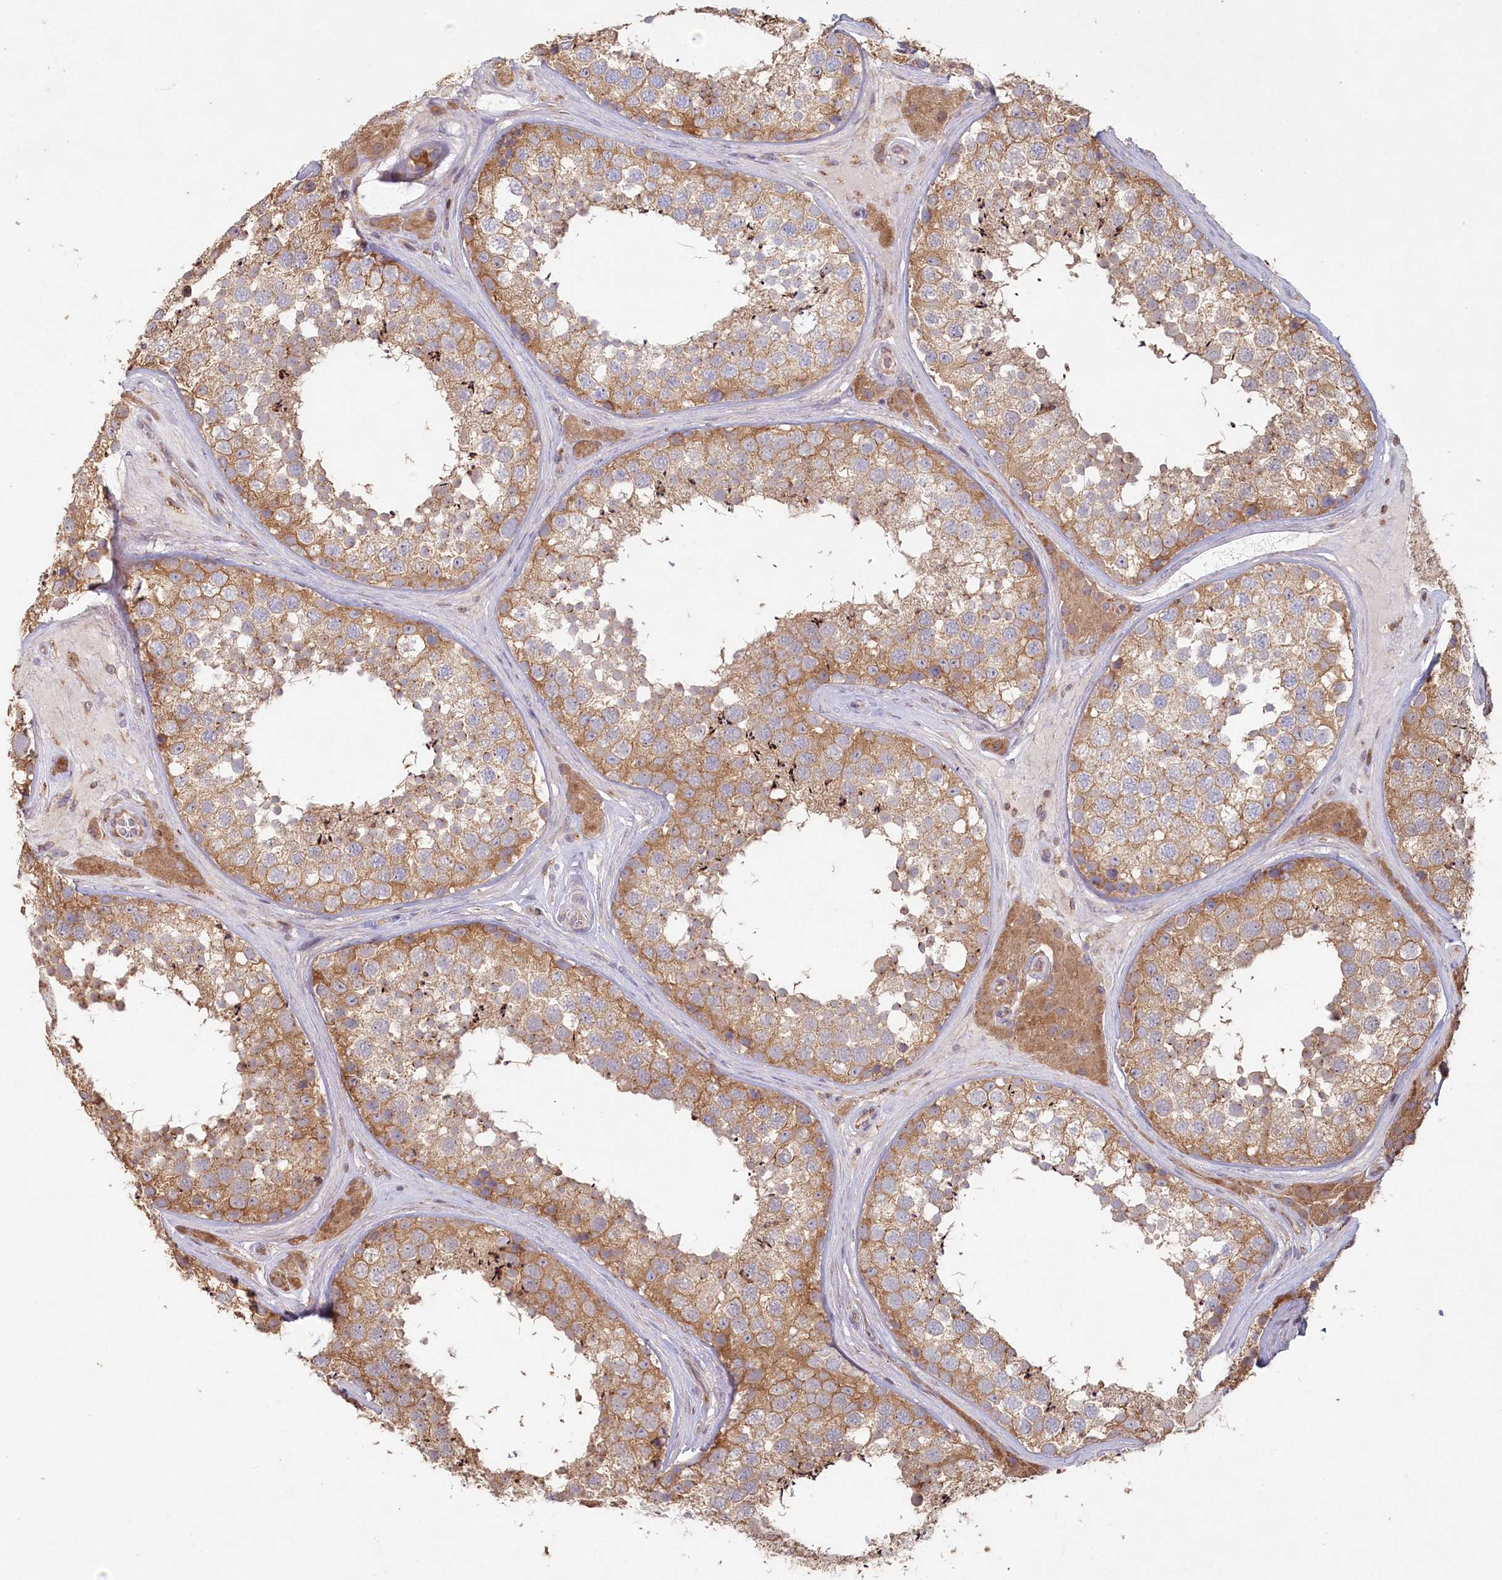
{"staining": {"intensity": "moderate", "quantity": ">75%", "location": "cytoplasmic/membranous"}, "tissue": "testis", "cell_type": "Cells in seminiferous ducts", "image_type": "normal", "snomed": [{"axis": "morphology", "description": "Normal tissue, NOS"}, {"axis": "topography", "description": "Testis"}], "caption": "This image shows IHC staining of normal testis, with medium moderate cytoplasmic/membranous positivity in approximately >75% of cells in seminiferous ducts.", "gene": "HAL", "patient": {"sex": "male", "age": 46}}